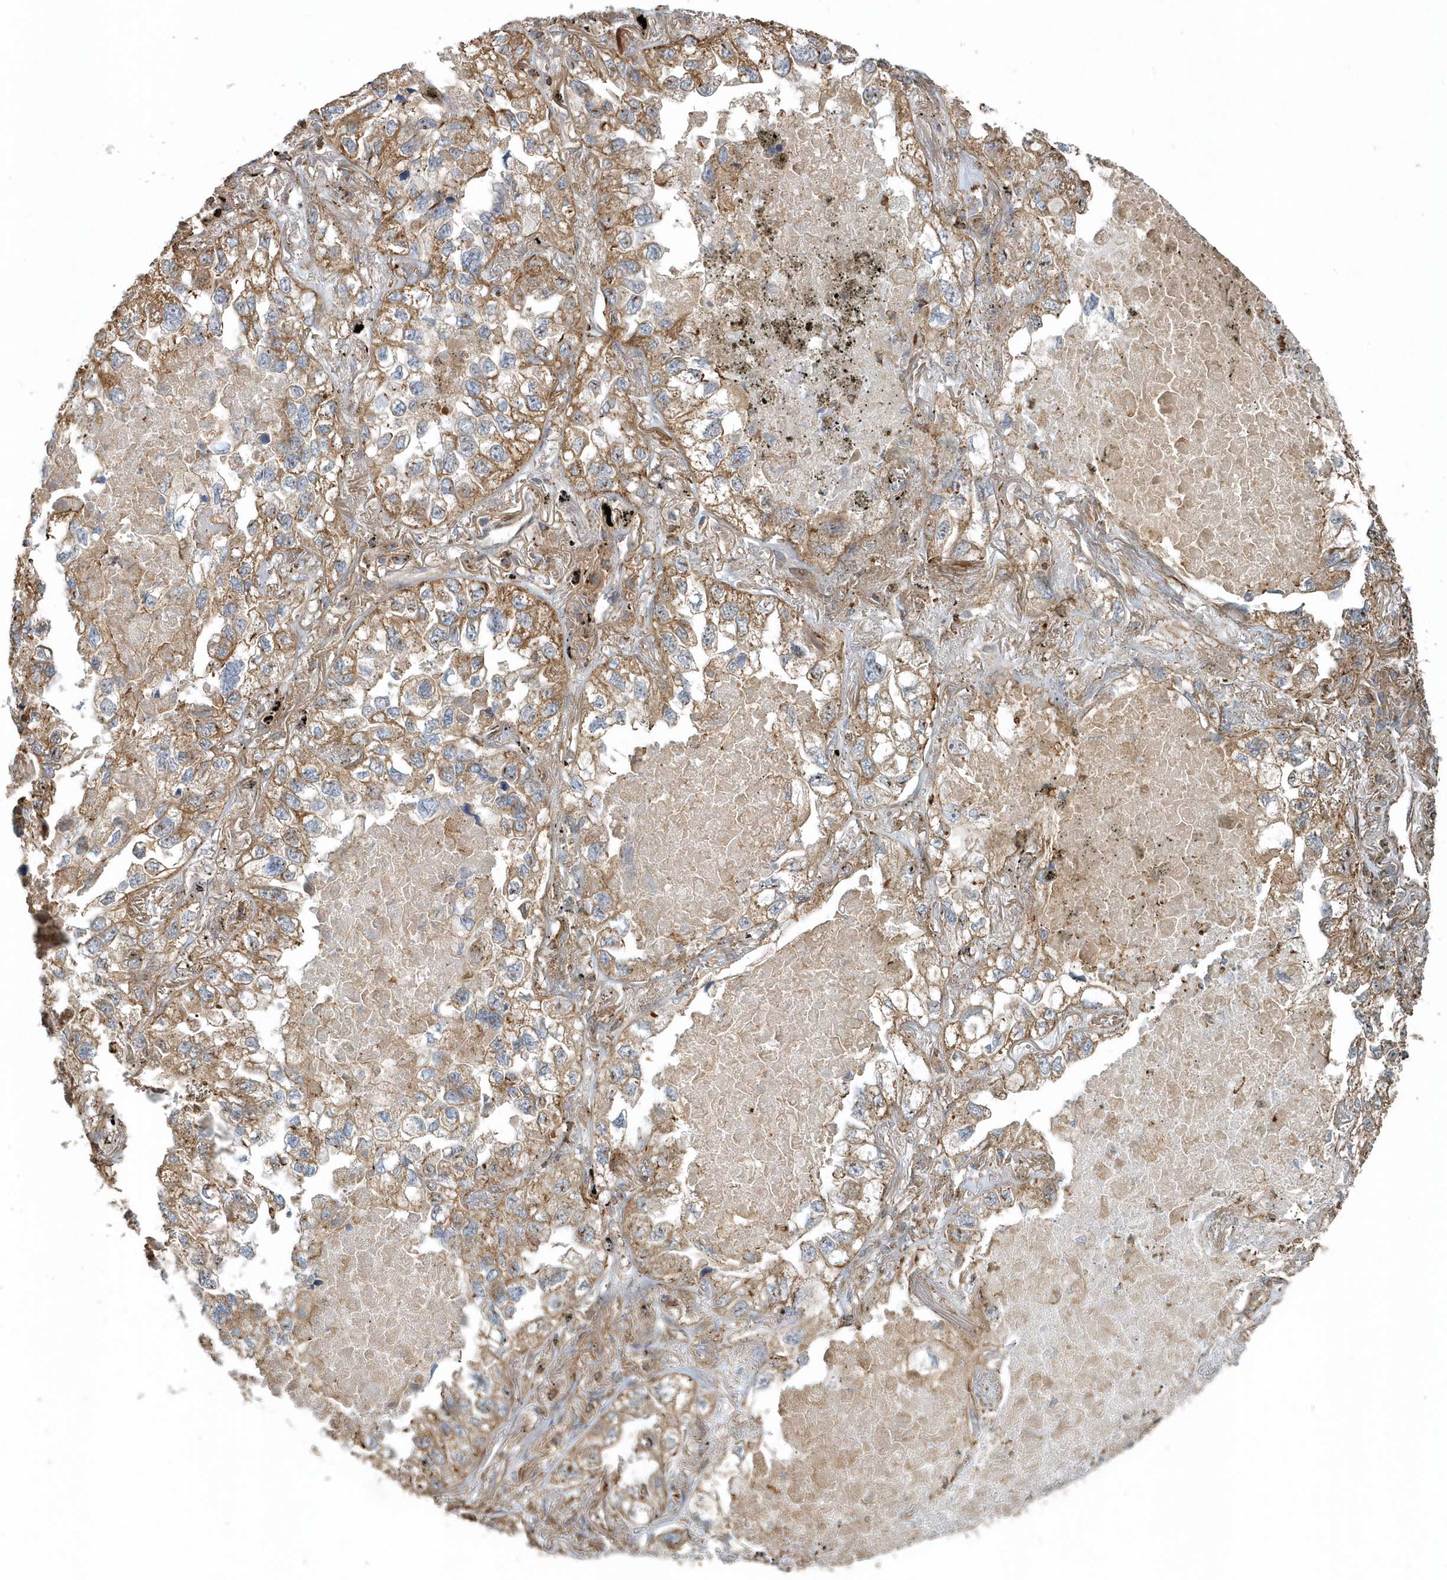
{"staining": {"intensity": "moderate", "quantity": ">75%", "location": "cytoplasmic/membranous"}, "tissue": "lung cancer", "cell_type": "Tumor cells", "image_type": "cancer", "snomed": [{"axis": "morphology", "description": "Adenocarcinoma, NOS"}, {"axis": "topography", "description": "Lung"}], "caption": "Protein staining displays moderate cytoplasmic/membranous staining in about >75% of tumor cells in lung cancer (adenocarcinoma).", "gene": "MMUT", "patient": {"sex": "male", "age": 65}}